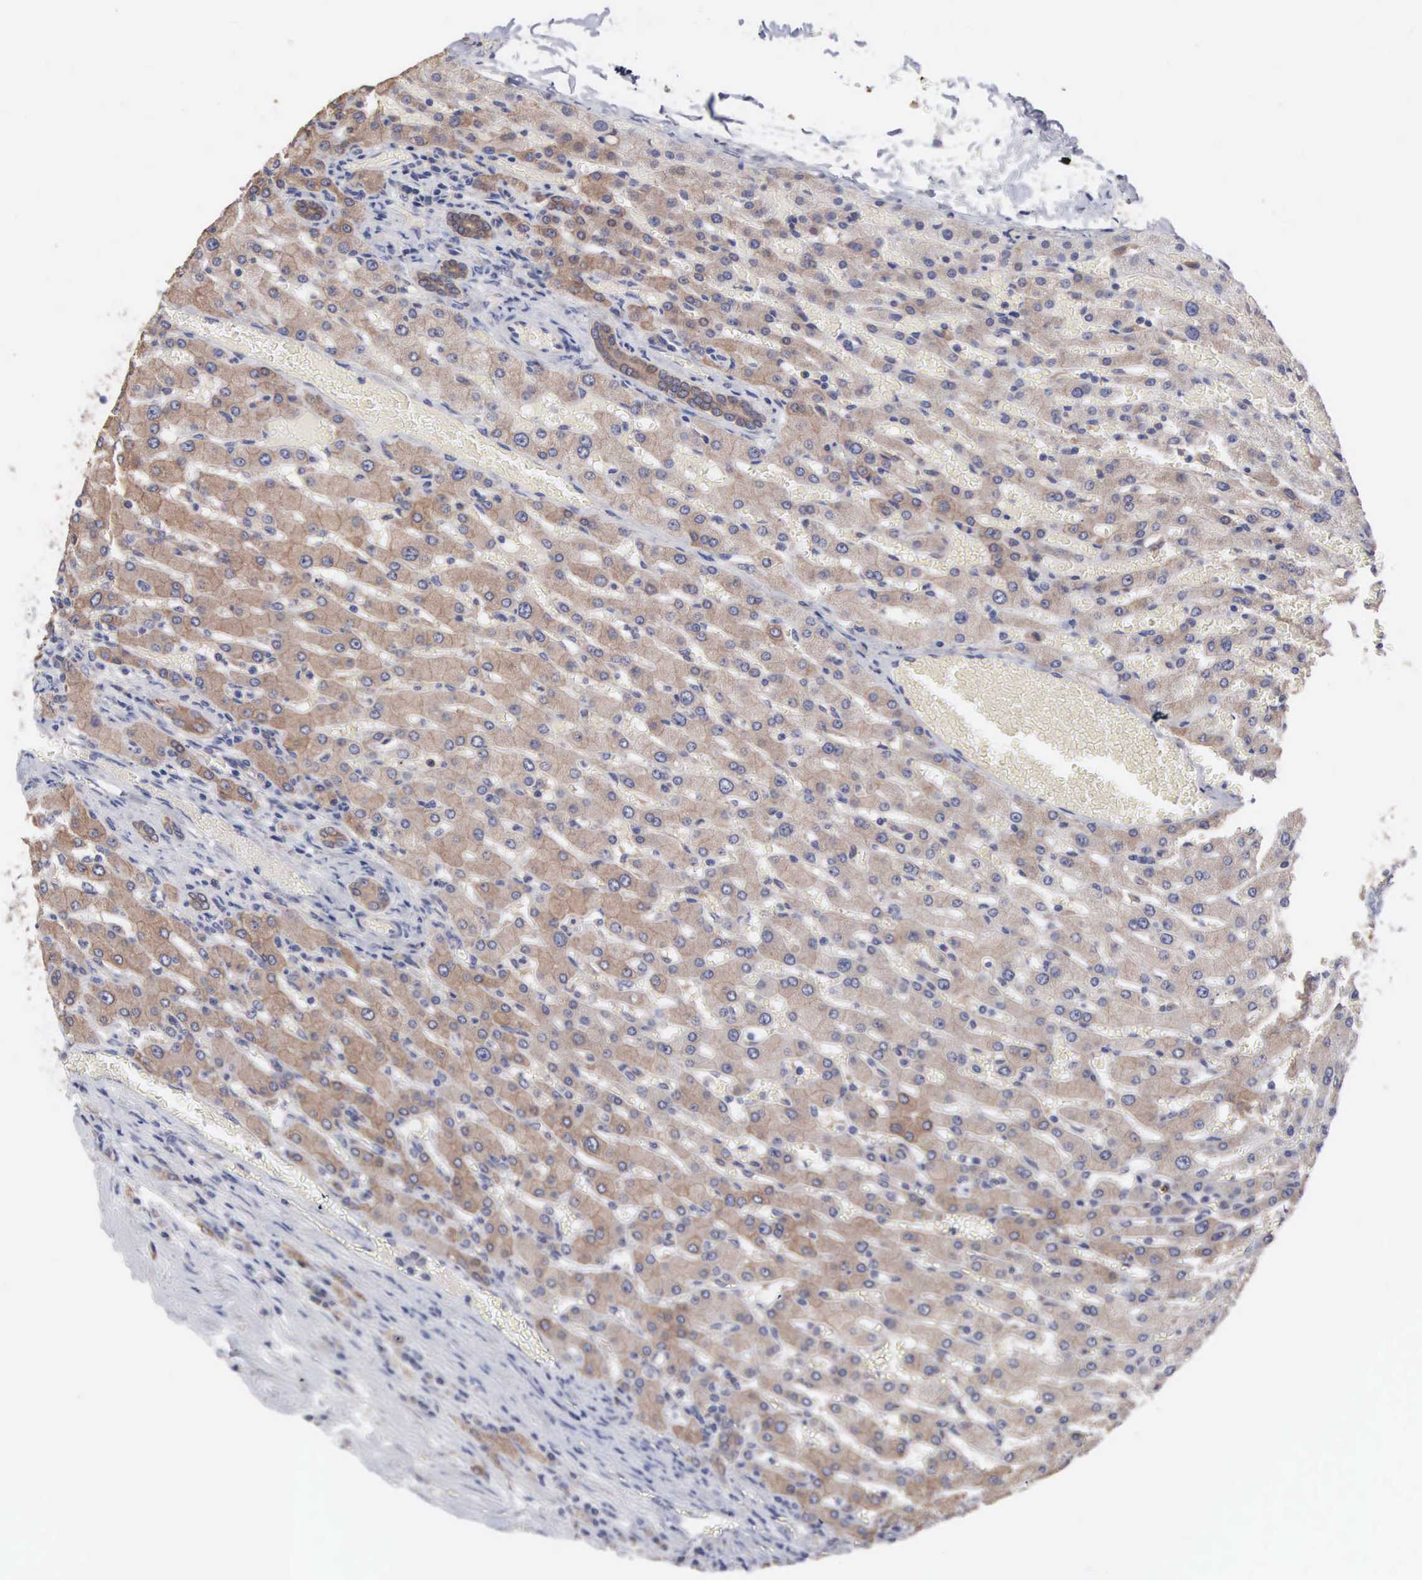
{"staining": {"intensity": "moderate", "quantity": ">75%", "location": "cytoplasmic/membranous"}, "tissue": "liver", "cell_type": "Cholangiocytes", "image_type": "normal", "snomed": [{"axis": "morphology", "description": "Normal tissue, NOS"}, {"axis": "topography", "description": "Liver"}], "caption": "Human liver stained with a protein marker reveals moderate staining in cholangiocytes.", "gene": "INF2", "patient": {"sex": "female", "age": 30}}